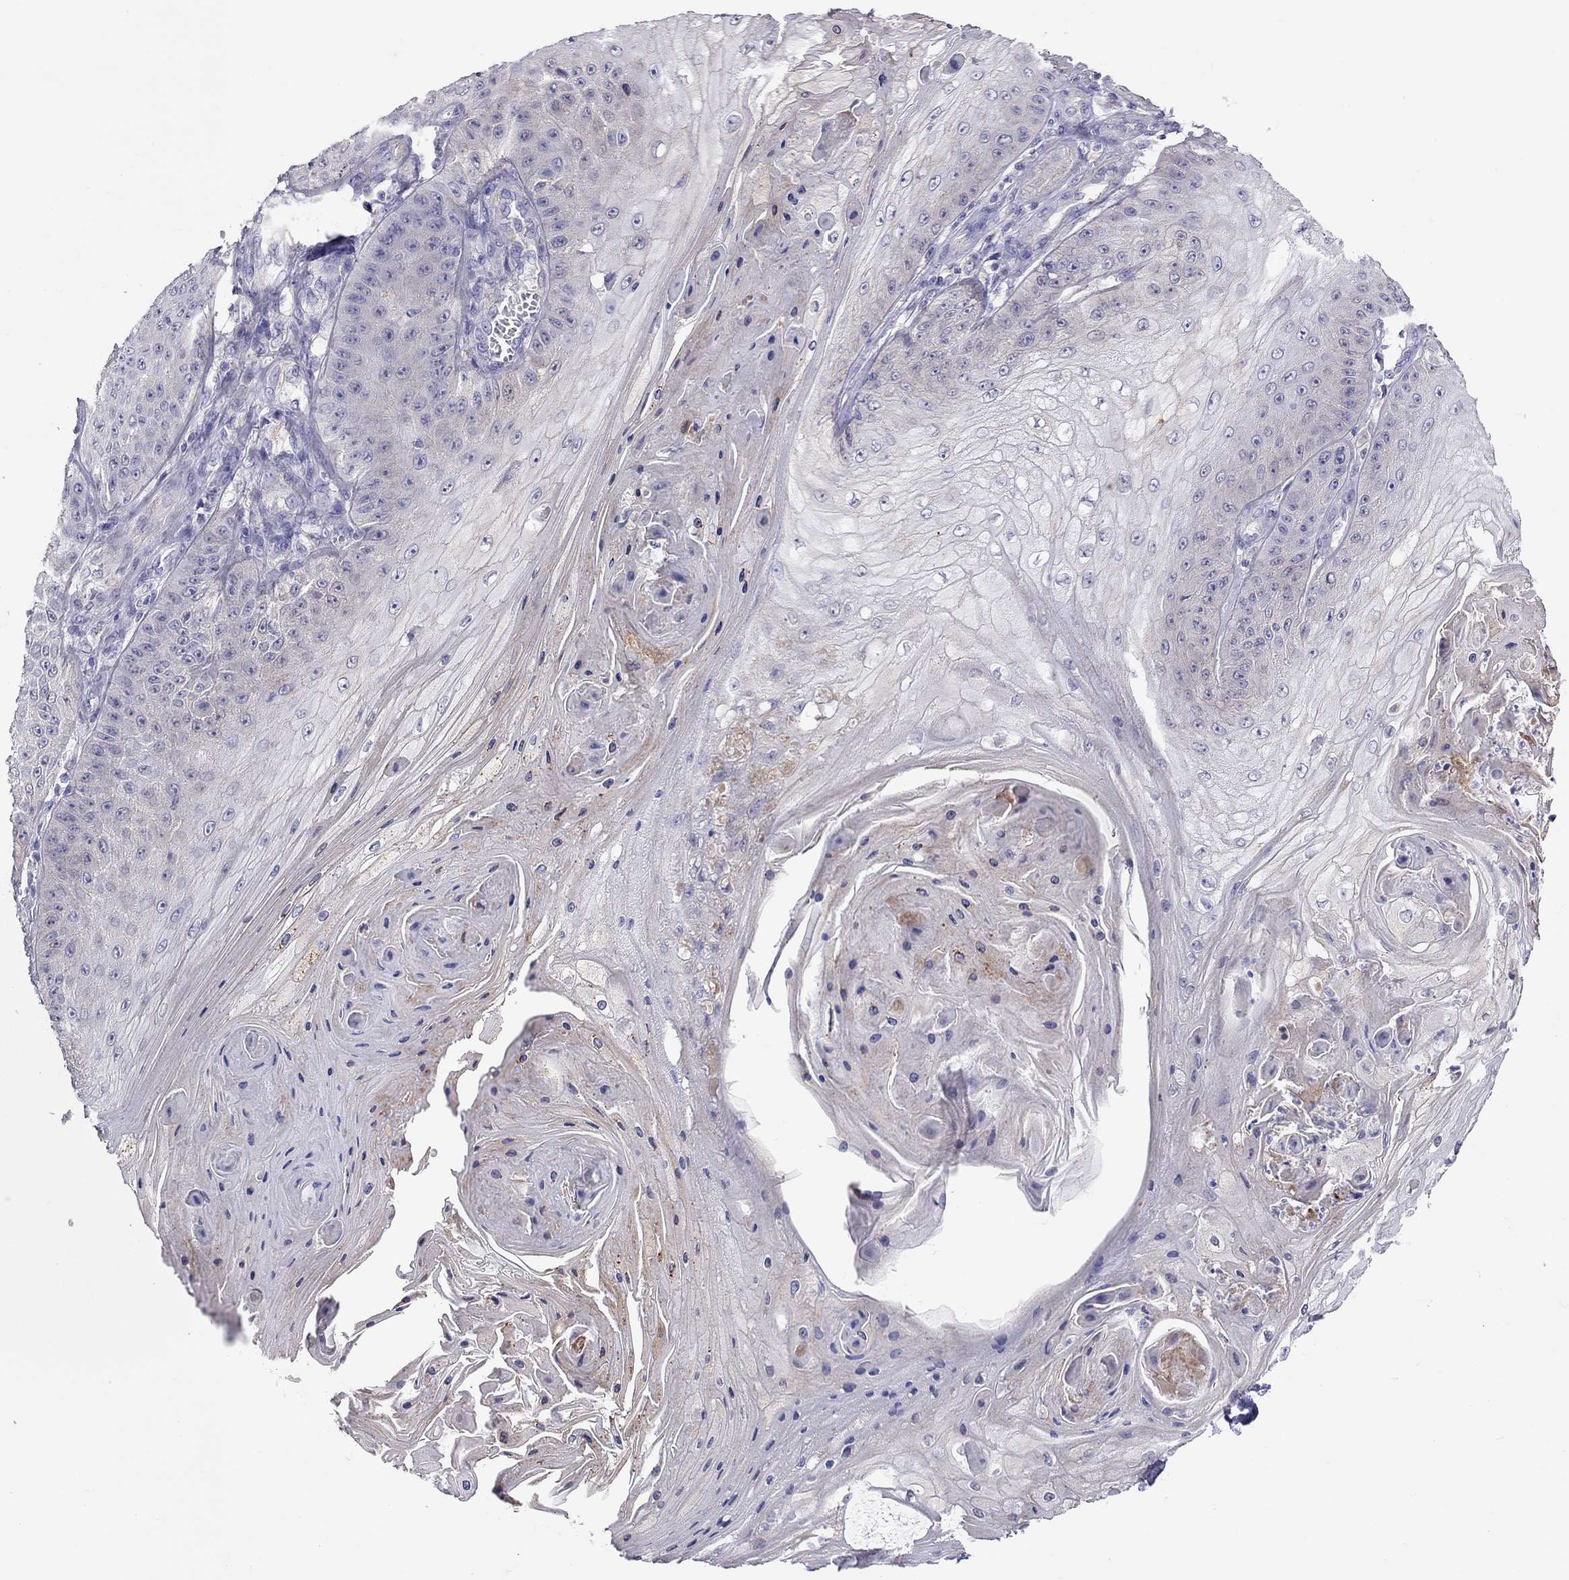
{"staining": {"intensity": "weak", "quantity": "<25%", "location": "cytoplasmic/membranous"}, "tissue": "skin cancer", "cell_type": "Tumor cells", "image_type": "cancer", "snomed": [{"axis": "morphology", "description": "Squamous cell carcinoma, NOS"}, {"axis": "topography", "description": "Skin"}], "caption": "IHC histopathology image of neoplastic tissue: human skin cancer stained with DAB (3,3'-diaminobenzidine) reveals no significant protein positivity in tumor cells.", "gene": "ALOX15B", "patient": {"sex": "male", "age": 70}}